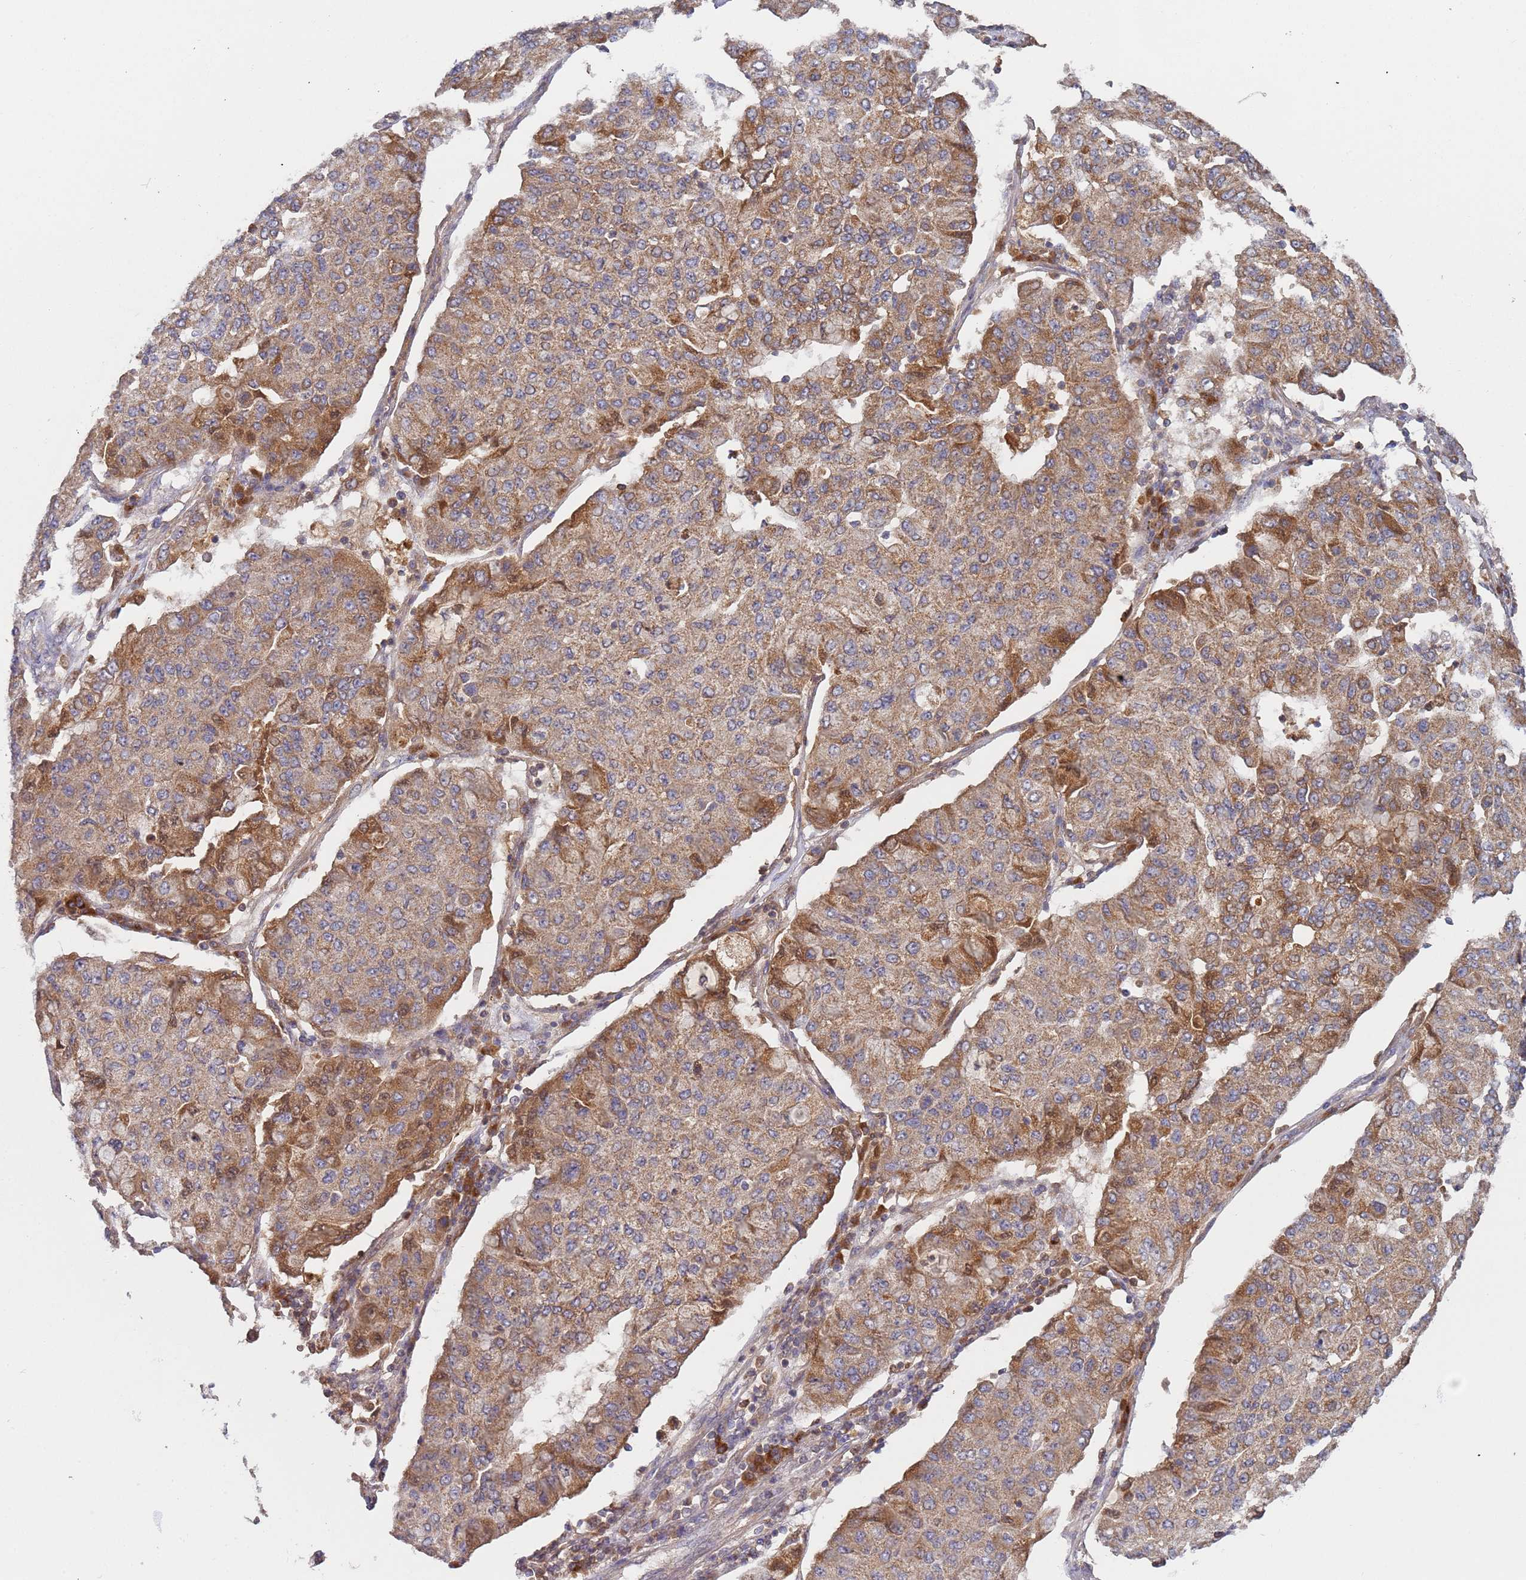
{"staining": {"intensity": "moderate", "quantity": "25%-75%", "location": "cytoplasmic/membranous"}, "tissue": "lung cancer", "cell_type": "Tumor cells", "image_type": "cancer", "snomed": [{"axis": "morphology", "description": "Squamous cell carcinoma, NOS"}, {"axis": "topography", "description": "Lung"}], "caption": "Lung cancer stained with immunohistochemistry (IHC) exhibits moderate cytoplasmic/membranous expression in approximately 25%-75% of tumor cells. The staining was performed using DAB (3,3'-diaminobenzidine), with brown indicating positive protein expression. Nuclei are stained blue with hematoxylin.", "gene": "OR5A2", "patient": {"sex": "male", "age": 74}}